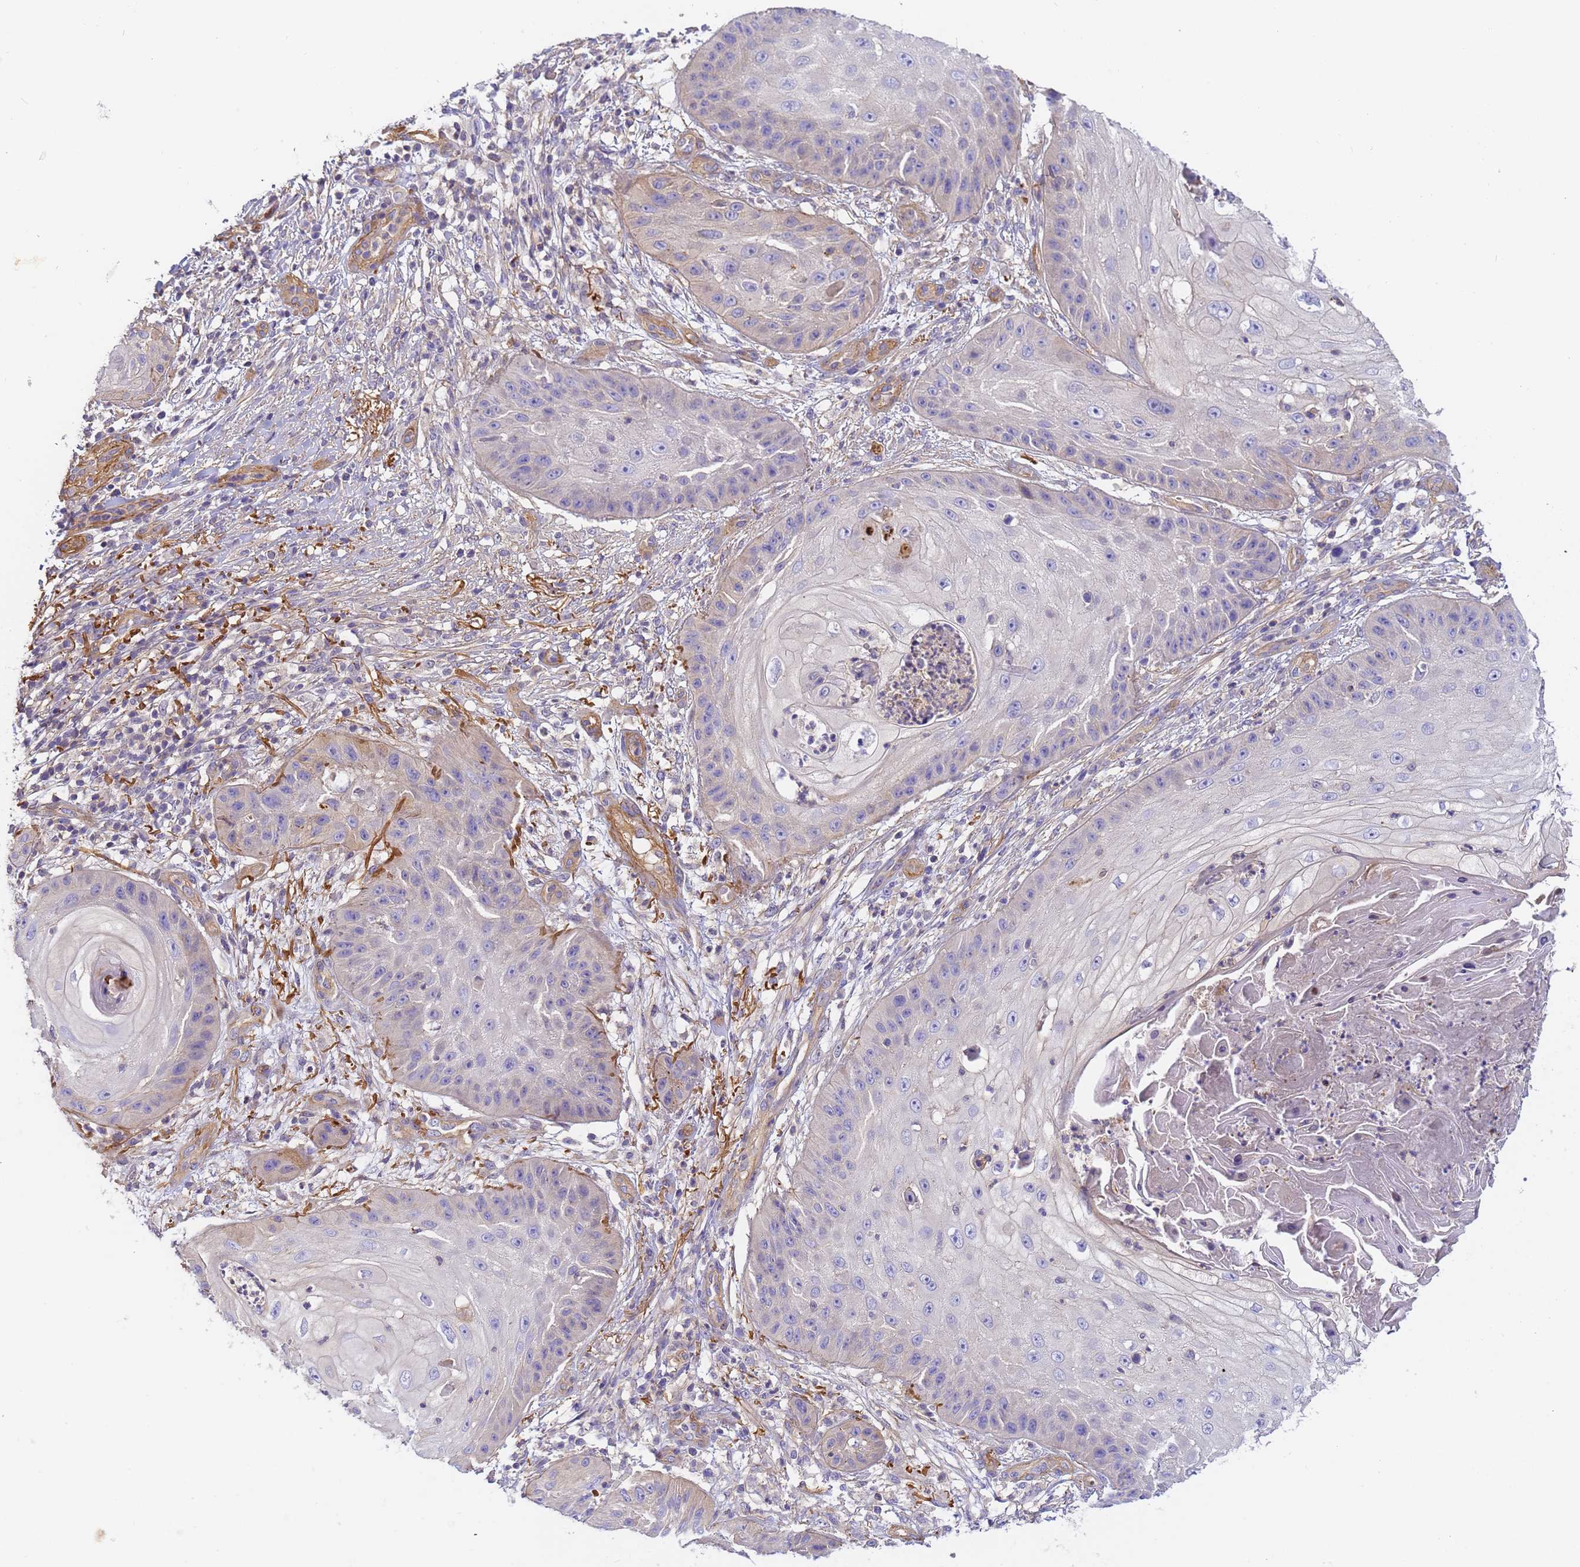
{"staining": {"intensity": "weak", "quantity": "<25%", "location": "cytoplasmic/membranous"}, "tissue": "skin cancer", "cell_type": "Tumor cells", "image_type": "cancer", "snomed": [{"axis": "morphology", "description": "Squamous cell carcinoma, NOS"}, {"axis": "topography", "description": "Skin"}], "caption": "Tumor cells are negative for brown protein staining in squamous cell carcinoma (skin).", "gene": "MYL12A", "patient": {"sex": "male", "age": 70}}